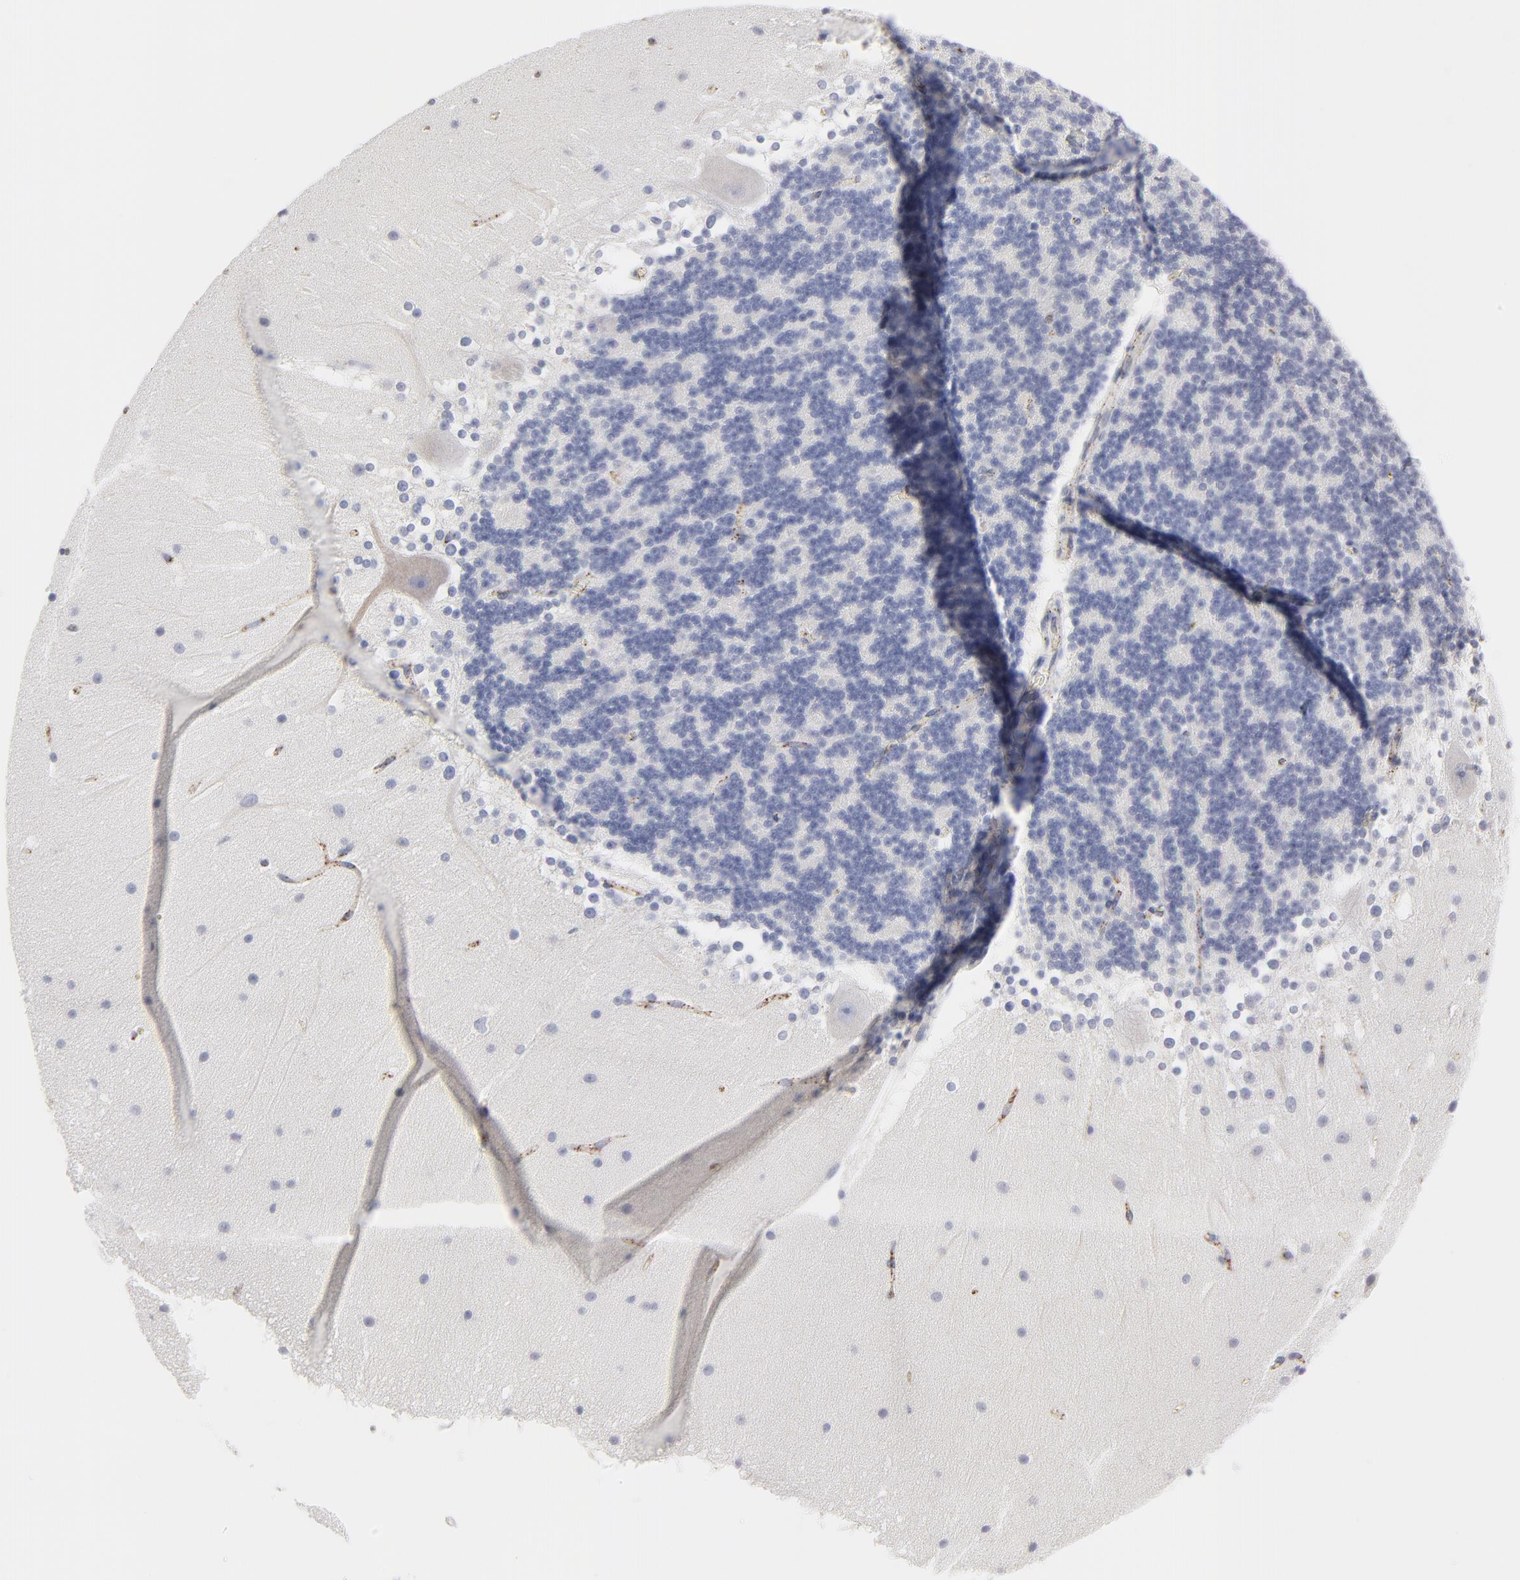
{"staining": {"intensity": "negative", "quantity": "none", "location": "none"}, "tissue": "cerebellum", "cell_type": "Cells in granular layer", "image_type": "normal", "snomed": [{"axis": "morphology", "description": "Normal tissue, NOS"}, {"axis": "topography", "description": "Cerebellum"}], "caption": "A high-resolution image shows IHC staining of benign cerebellum, which displays no significant expression in cells in granular layer.", "gene": "TRIM22", "patient": {"sex": "female", "age": 19}}